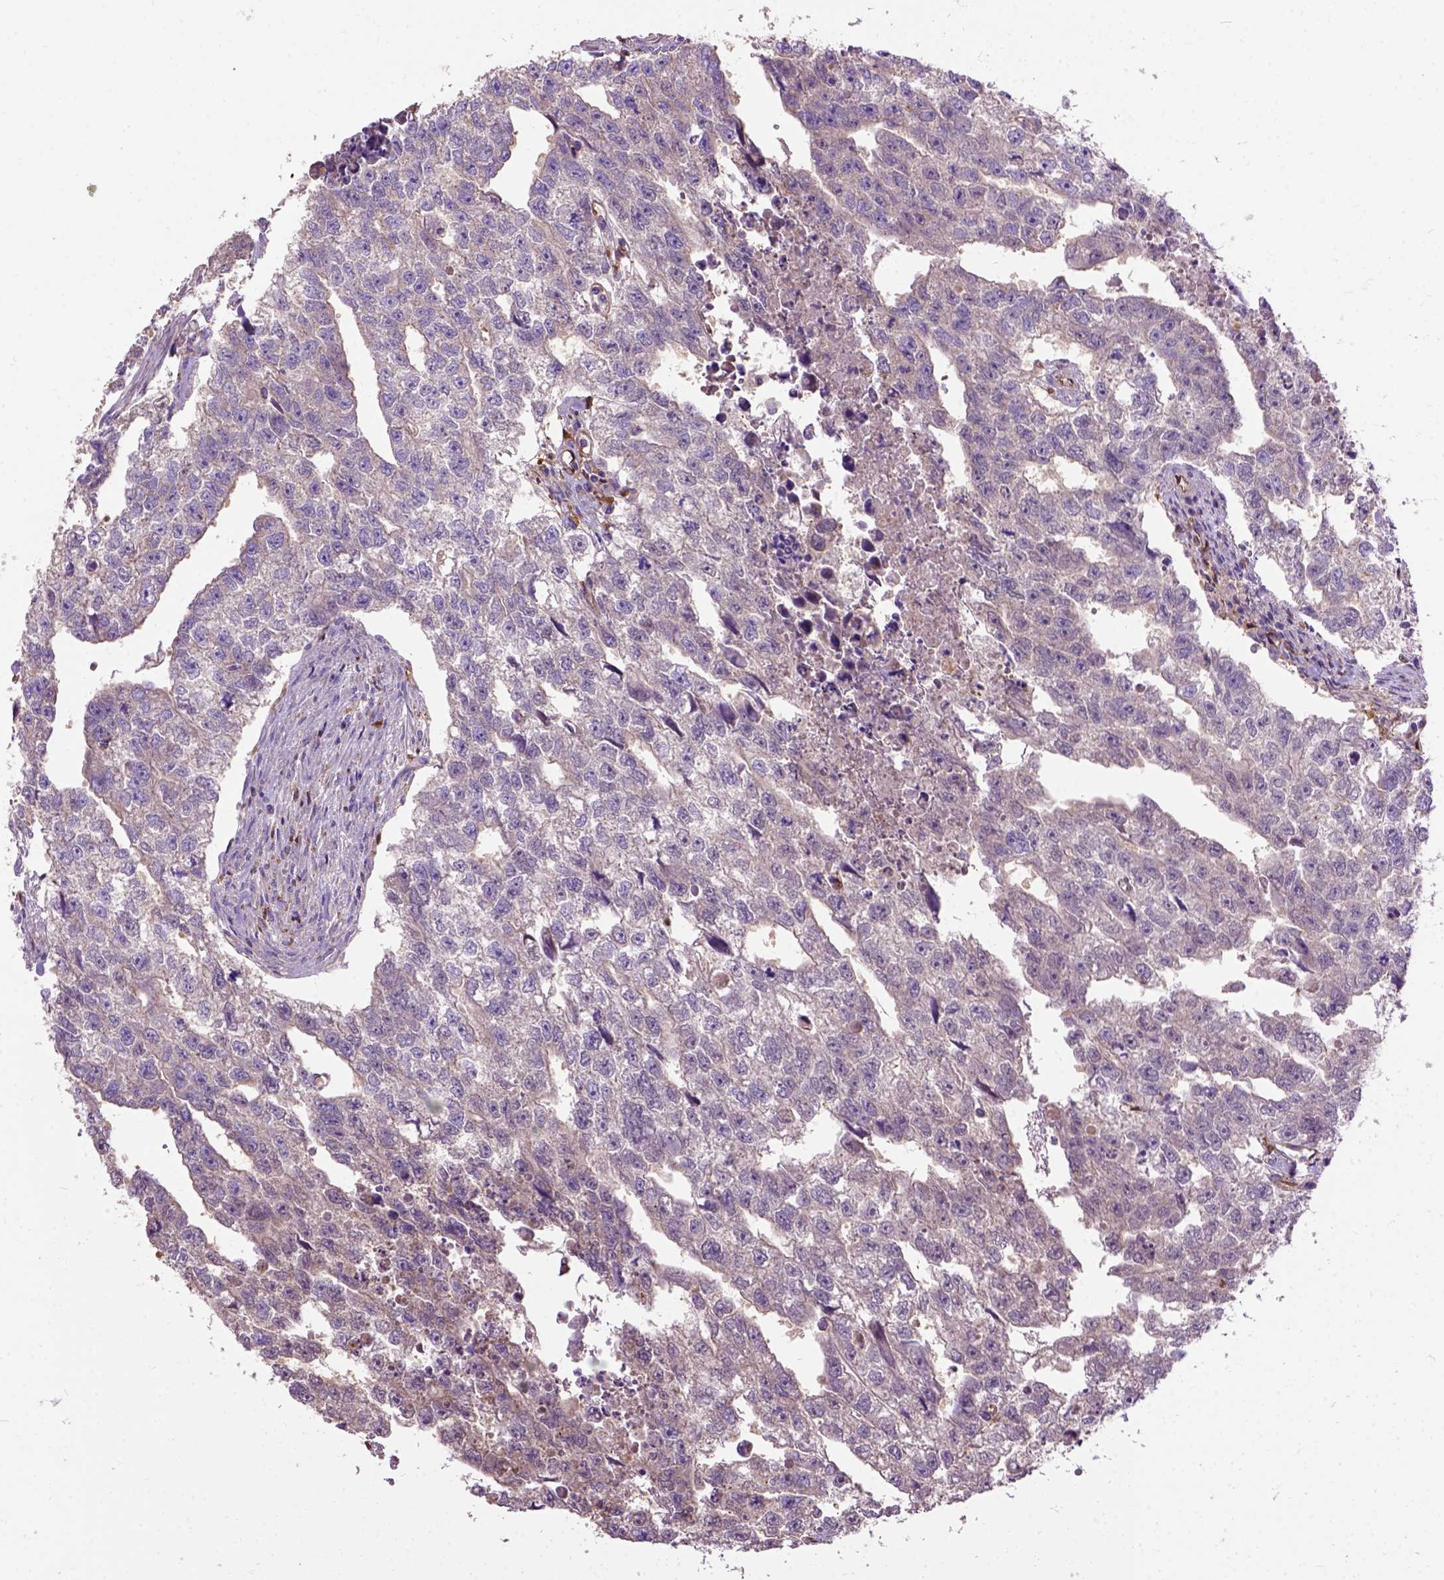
{"staining": {"intensity": "negative", "quantity": "none", "location": "none"}, "tissue": "testis cancer", "cell_type": "Tumor cells", "image_type": "cancer", "snomed": [{"axis": "morphology", "description": "Carcinoma, Embryonal, NOS"}, {"axis": "morphology", "description": "Teratoma, malignant, NOS"}, {"axis": "topography", "description": "Testis"}], "caption": "Protein analysis of embryonal carcinoma (testis) shows no significant positivity in tumor cells.", "gene": "SEMA4F", "patient": {"sex": "male", "age": 44}}